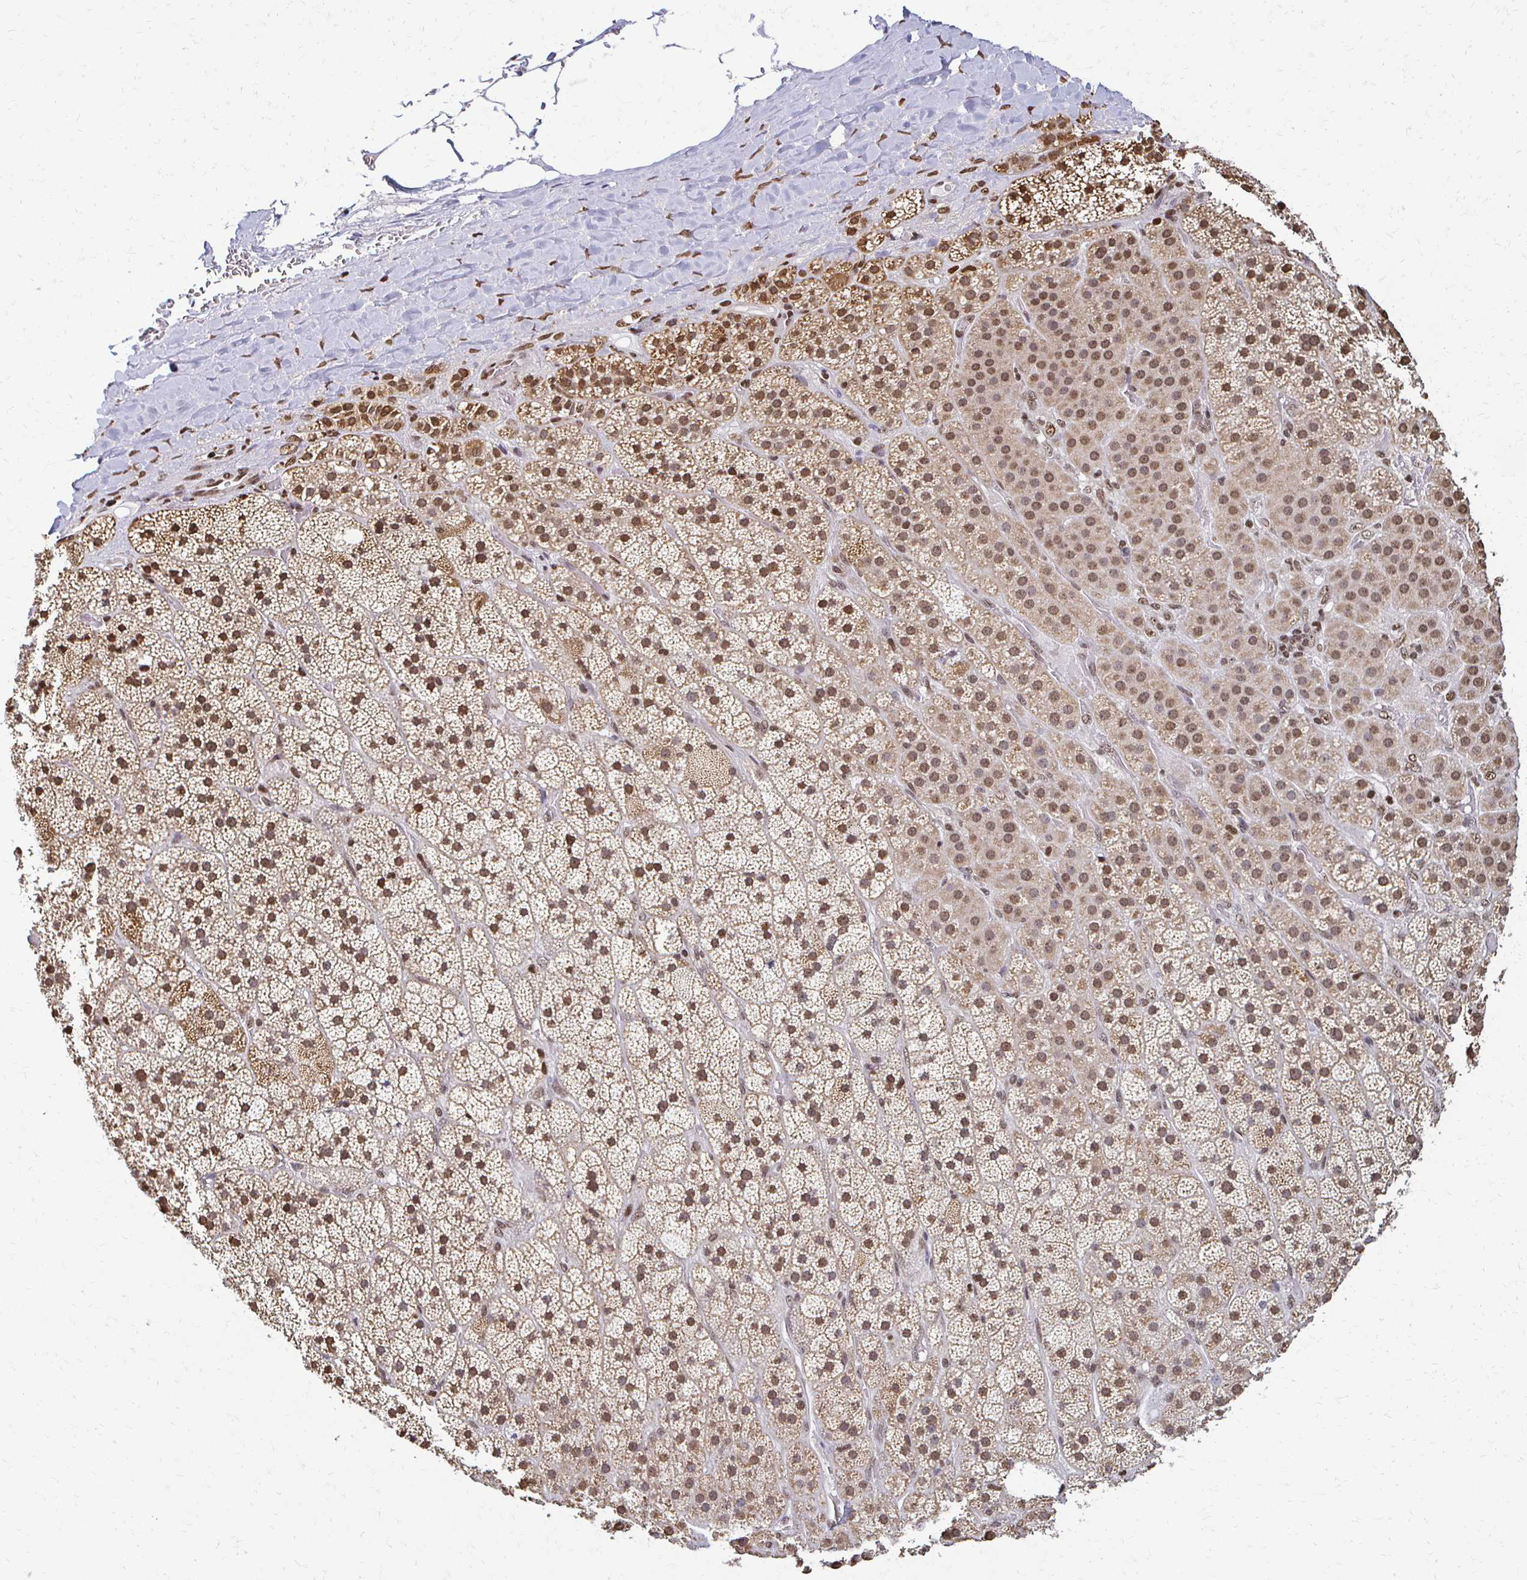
{"staining": {"intensity": "moderate", "quantity": ">75%", "location": "cytoplasmic/membranous,nuclear"}, "tissue": "adrenal gland", "cell_type": "Glandular cells", "image_type": "normal", "snomed": [{"axis": "morphology", "description": "Normal tissue, NOS"}, {"axis": "topography", "description": "Adrenal gland"}], "caption": "DAB immunohistochemical staining of unremarkable adrenal gland demonstrates moderate cytoplasmic/membranous,nuclear protein expression in approximately >75% of glandular cells.", "gene": "HOXA9", "patient": {"sex": "male", "age": 57}}